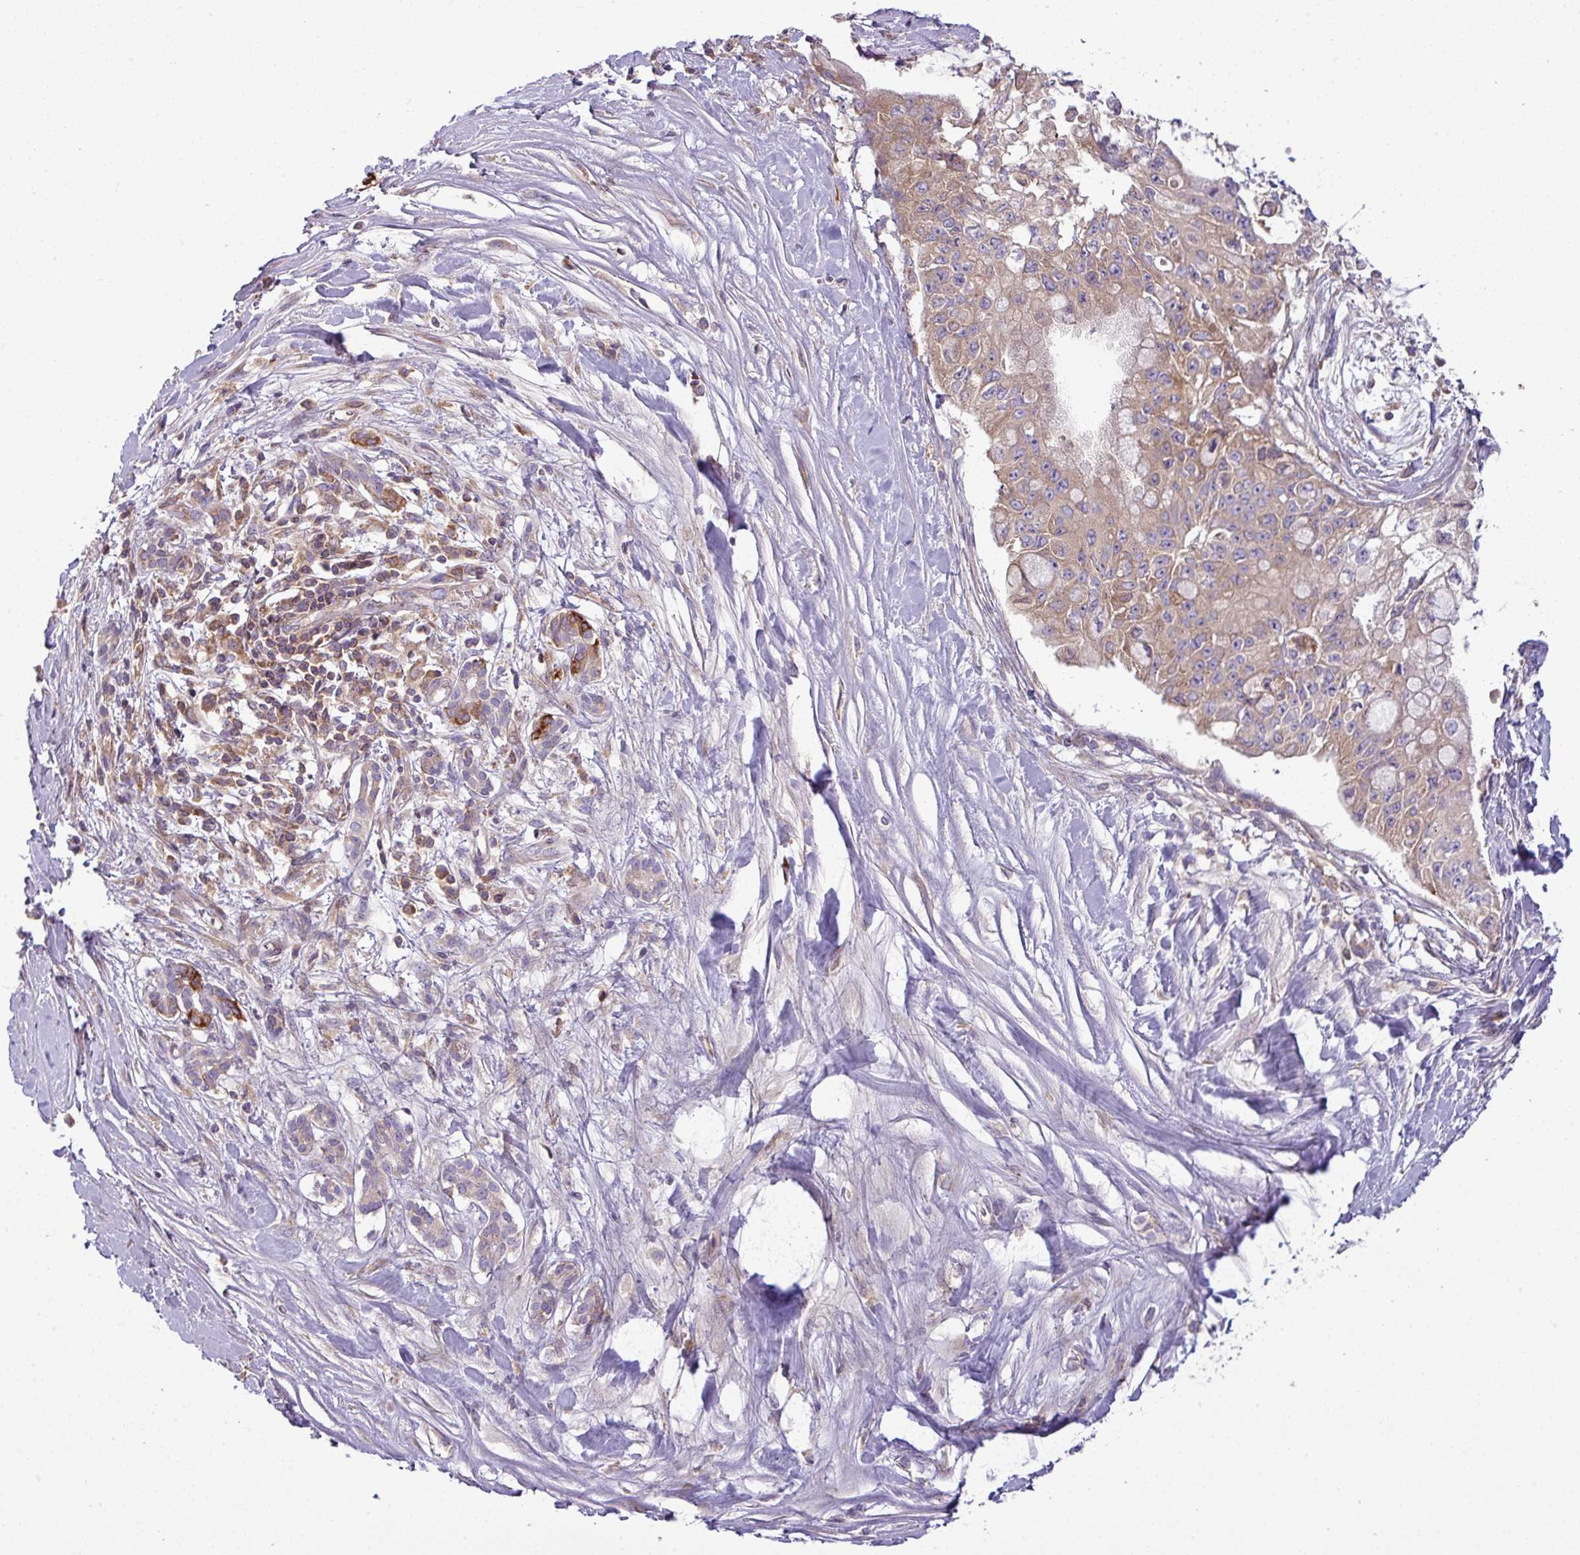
{"staining": {"intensity": "weak", "quantity": ">75%", "location": "cytoplasmic/membranous"}, "tissue": "pancreatic cancer", "cell_type": "Tumor cells", "image_type": "cancer", "snomed": [{"axis": "morphology", "description": "Adenocarcinoma, NOS"}, {"axis": "topography", "description": "Pancreas"}], "caption": "A micrograph of pancreatic adenocarcinoma stained for a protein shows weak cytoplasmic/membranous brown staining in tumor cells.", "gene": "LRRC74B", "patient": {"sex": "male", "age": 48}}